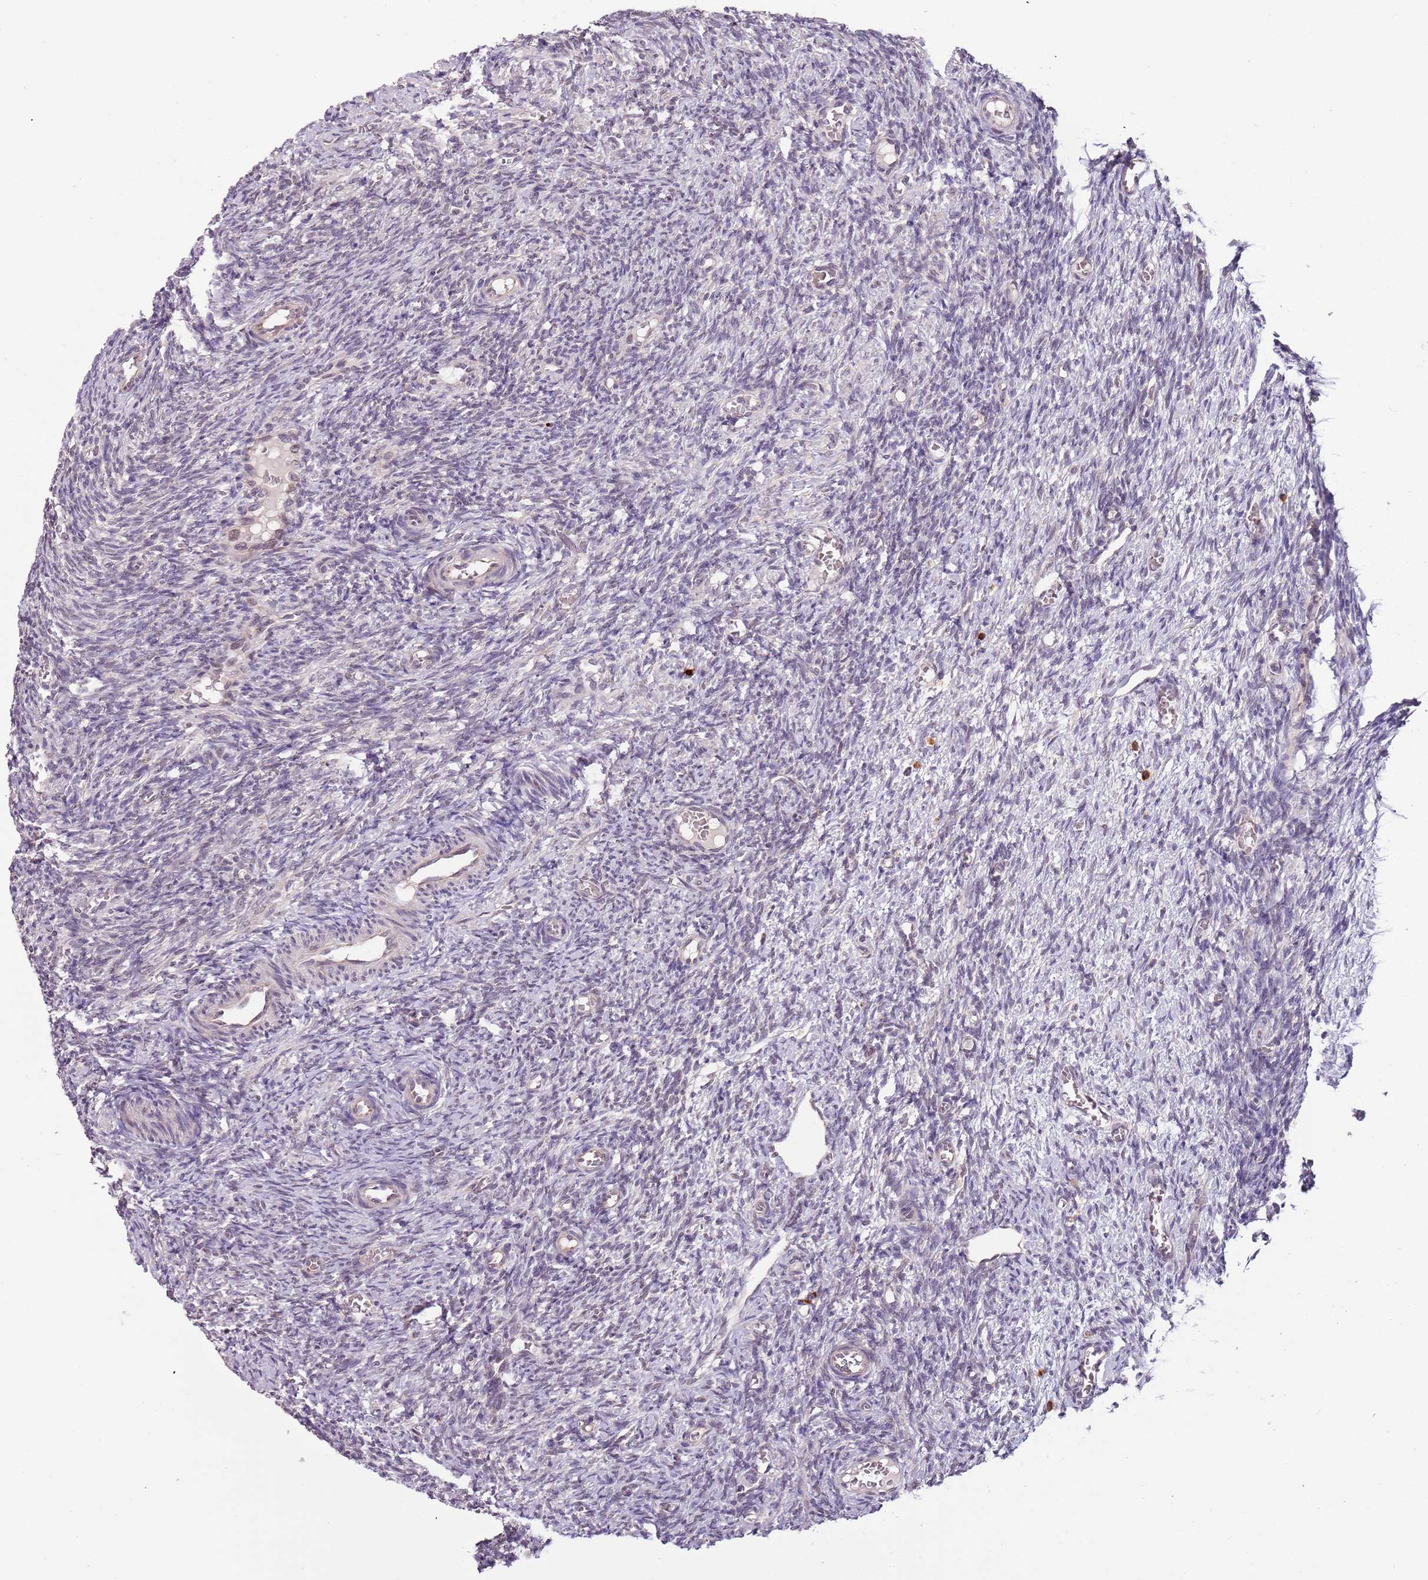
{"staining": {"intensity": "negative", "quantity": "none", "location": "none"}, "tissue": "ovary", "cell_type": "Ovarian stroma cells", "image_type": "normal", "snomed": [{"axis": "morphology", "description": "Normal tissue, NOS"}, {"axis": "topography", "description": "Ovary"}], "caption": "IHC of benign ovary reveals no expression in ovarian stroma cells.", "gene": "FAM120AOS", "patient": {"sex": "female", "age": 27}}